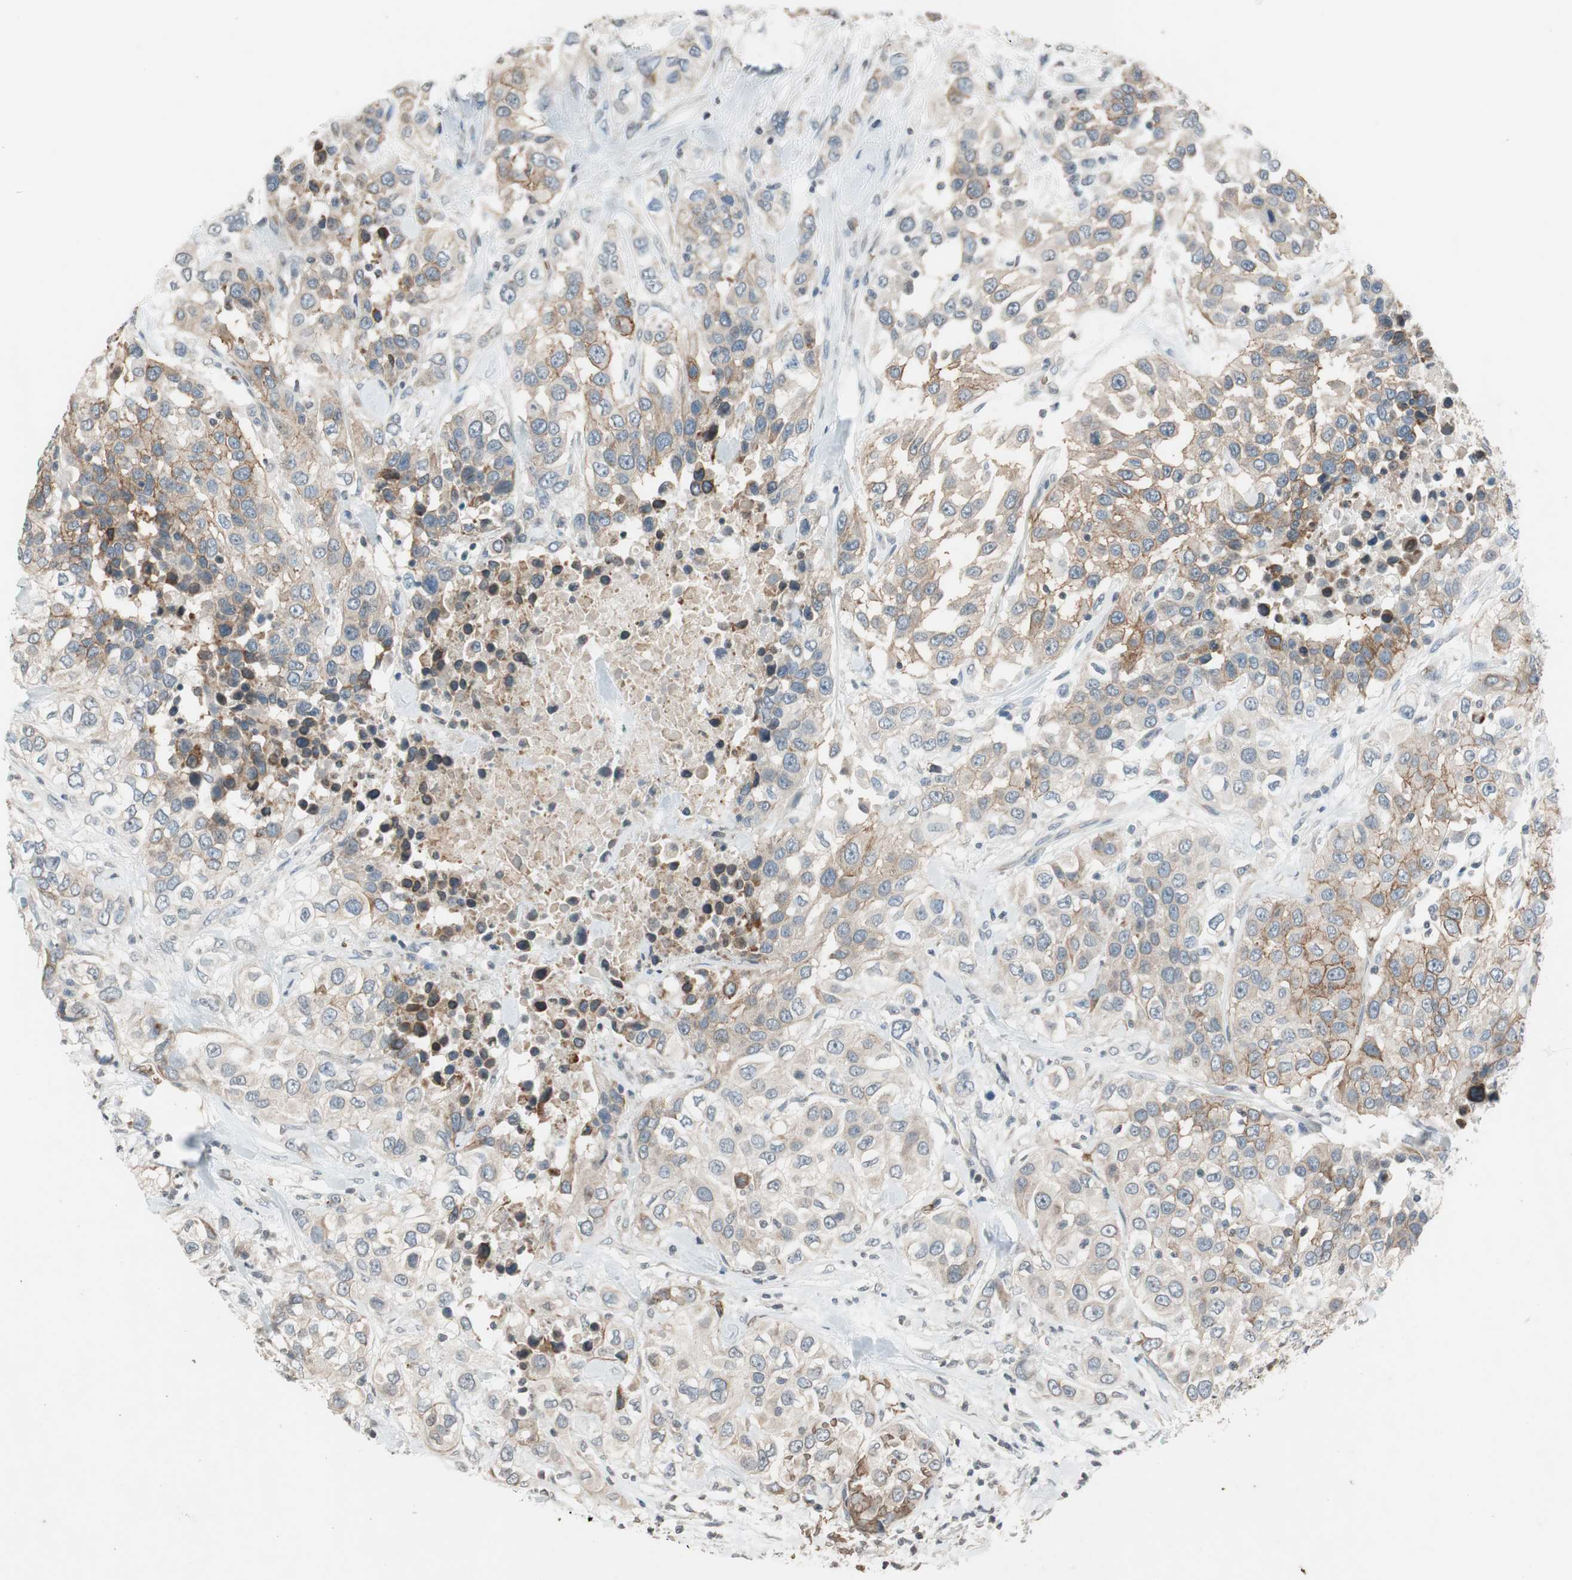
{"staining": {"intensity": "moderate", "quantity": "25%-75%", "location": "cytoplasmic/membranous"}, "tissue": "urothelial cancer", "cell_type": "Tumor cells", "image_type": "cancer", "snomed": [{"axis": "morphology", "description": "Urothelial carcinoma, High grade"}, {"axis": "topography", "description": "Urinary bladder"}], "caption": "Immunohistochemistry (IHC) histopathology image of urothelial cancer stained for a protein (brown), which exhibits medium levels of moderate cytoplasmic/membranous expression in approximately 25%-75% of tumor cells.", "gene": "GYPC", "patient": {"sex": "female", "age": 80}}